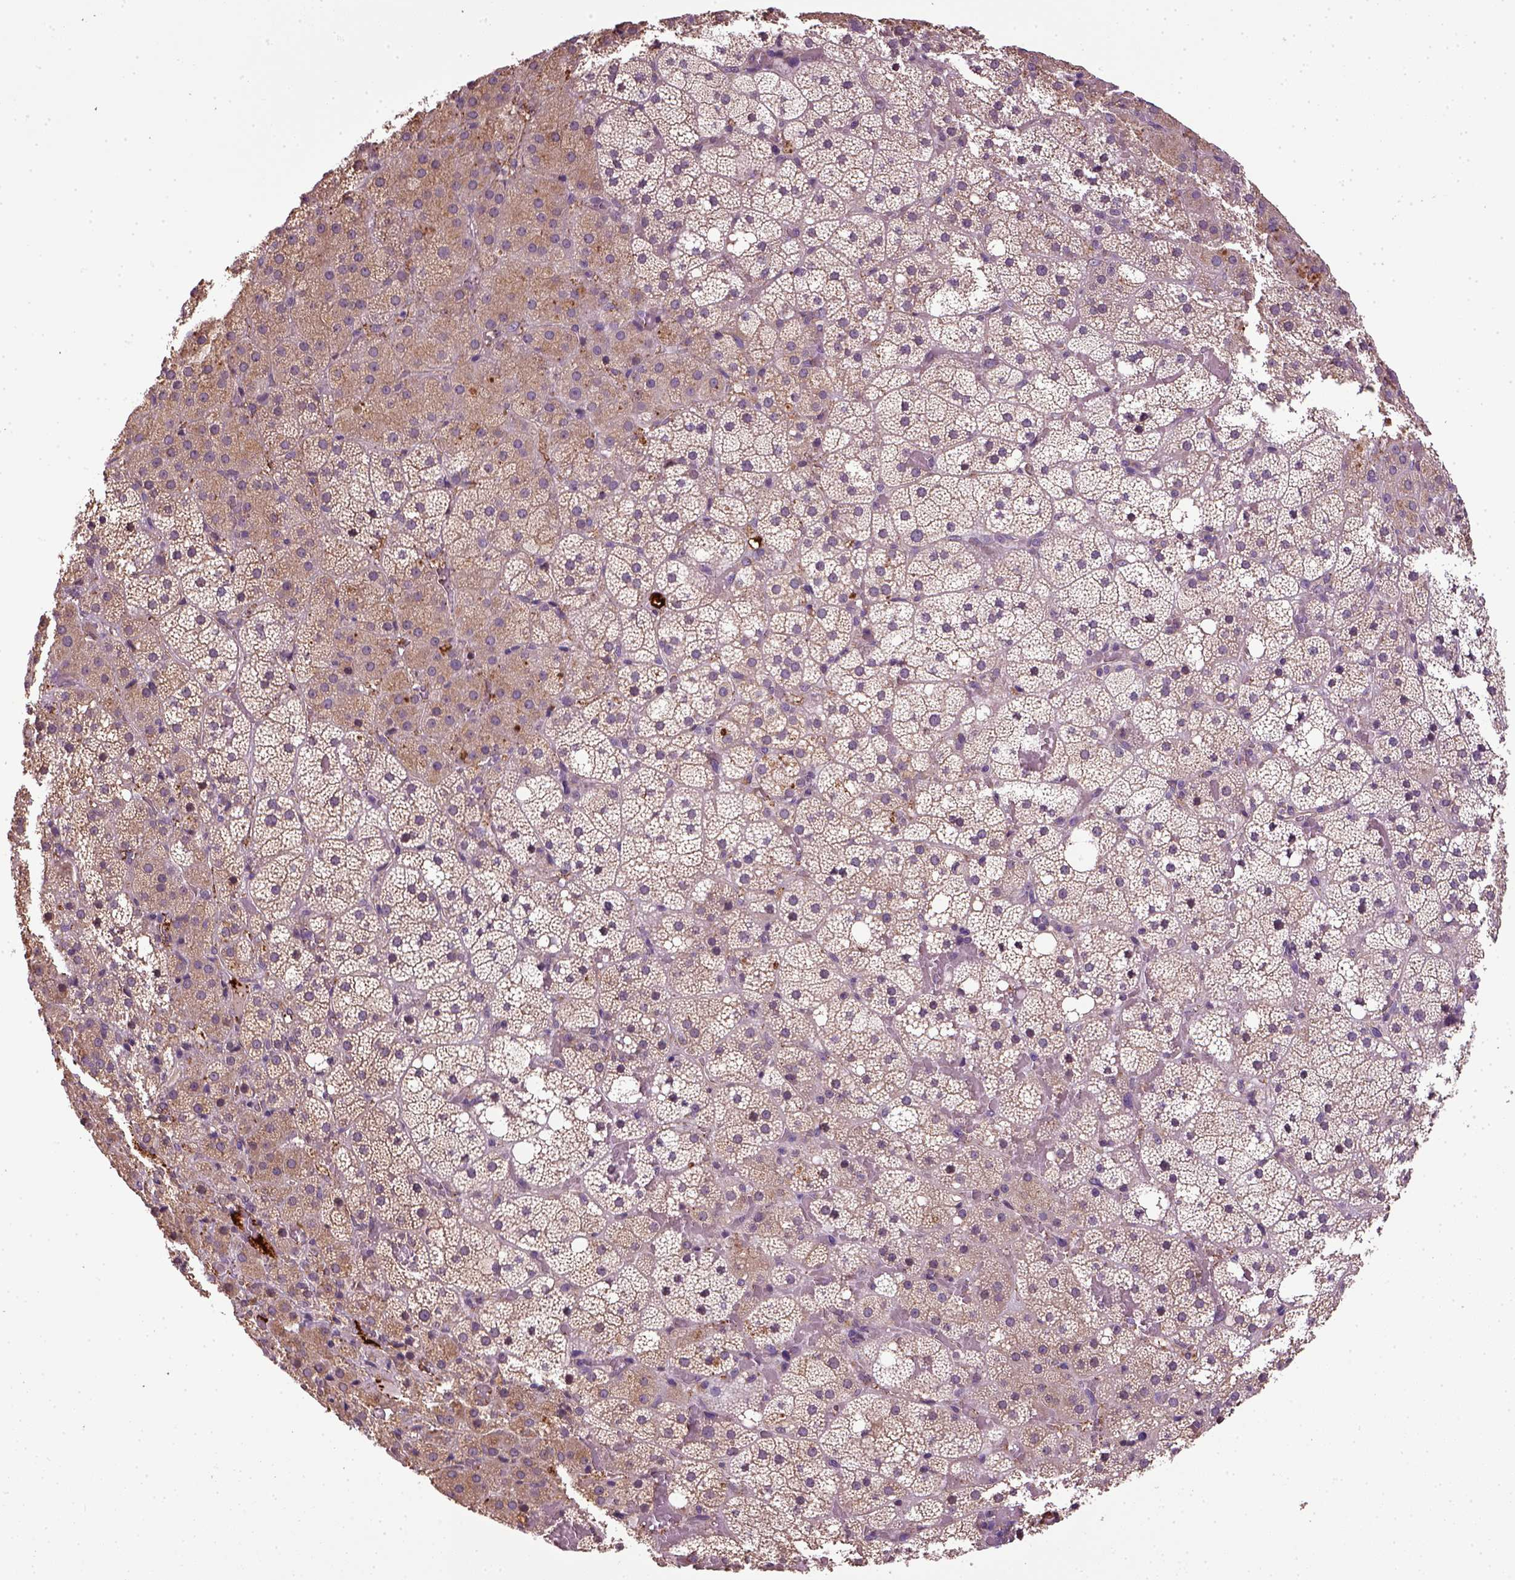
{"staining": {"intensity": "weak", "quantity": "25%-75%", "location": "cytoplasmic/membranous"}, "tissue": "adrenal gland", "cell_type": "Glandular cells", "image_type": "normal", "snomed": [{"axis": "morphology", "description": "Normal tissue, NOS"}, {"axis": "topography", "description": "Adrenal gland"}], "caption": "Weak cytoplasmic/membranous expression is present in approximately 25%-75% of glandular cells in normal adrenal gland.", "gene": "TPRG1", "patient": {"sex": "male", "age": 53}}